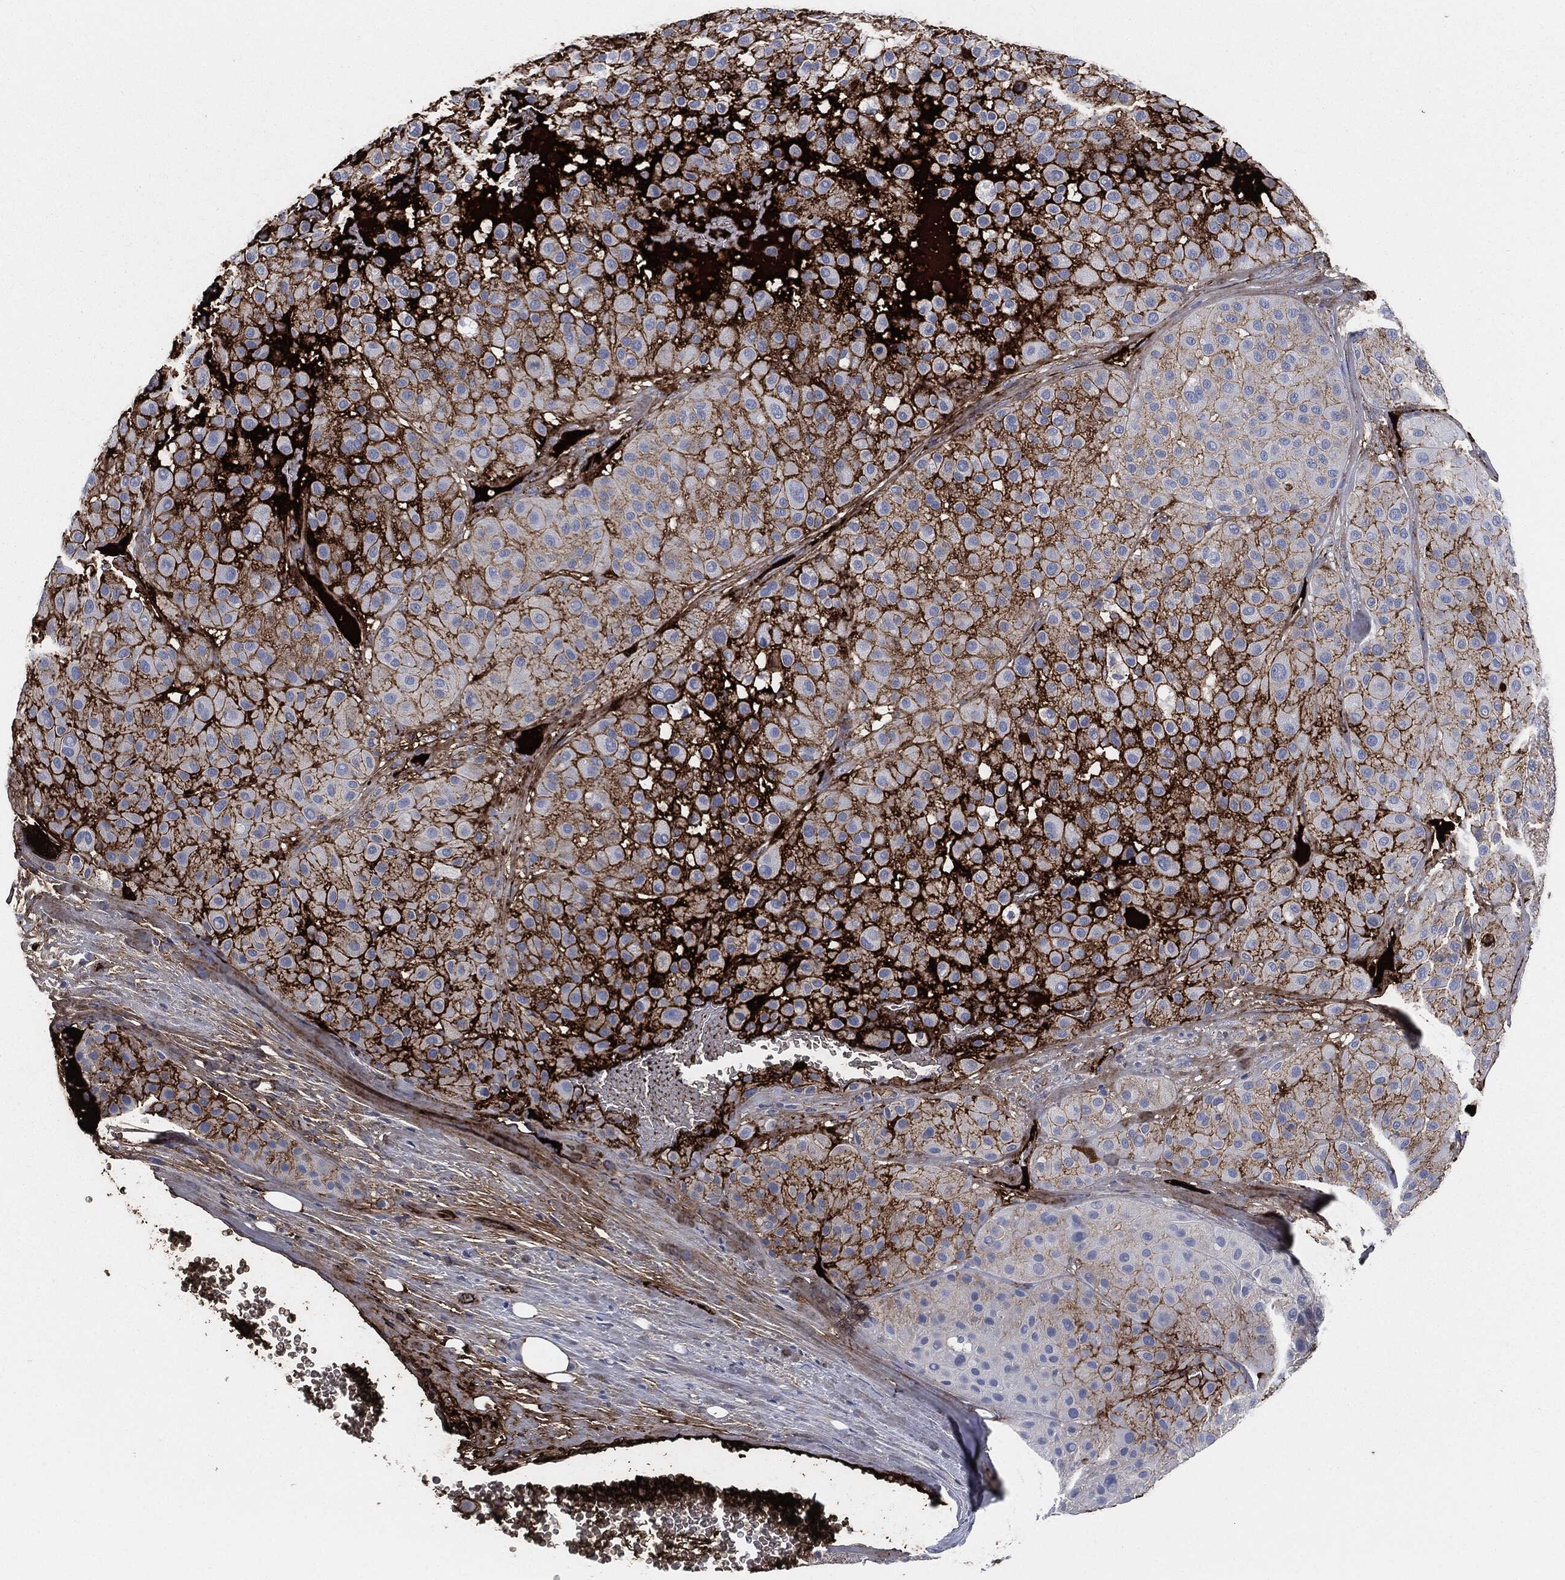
{"staining": {"intensity": "strong", "quantity": "25%-75%", "location": "cytoplasmic/membranous"}, "tissue": "melanoma", "cell_type": "Tumor cells", "image_type": "cancer", "snomed": [{"axis": "morphology", "description": "Malignant melanoma, Metastatic site"}, {"axis": "topography", "description": "Smooth muscle"}], "caption": "Protein analysis of malignant melanoma (metastatic site) tissue demonstrates strong cytoplasmic/membranous expression in approximately 25%-75% of tumor cells. (Brightfield microscopy of DAB IHC at high magnification).", "gene": "APOB", "patient": {"sex": "male", "age": 41}}